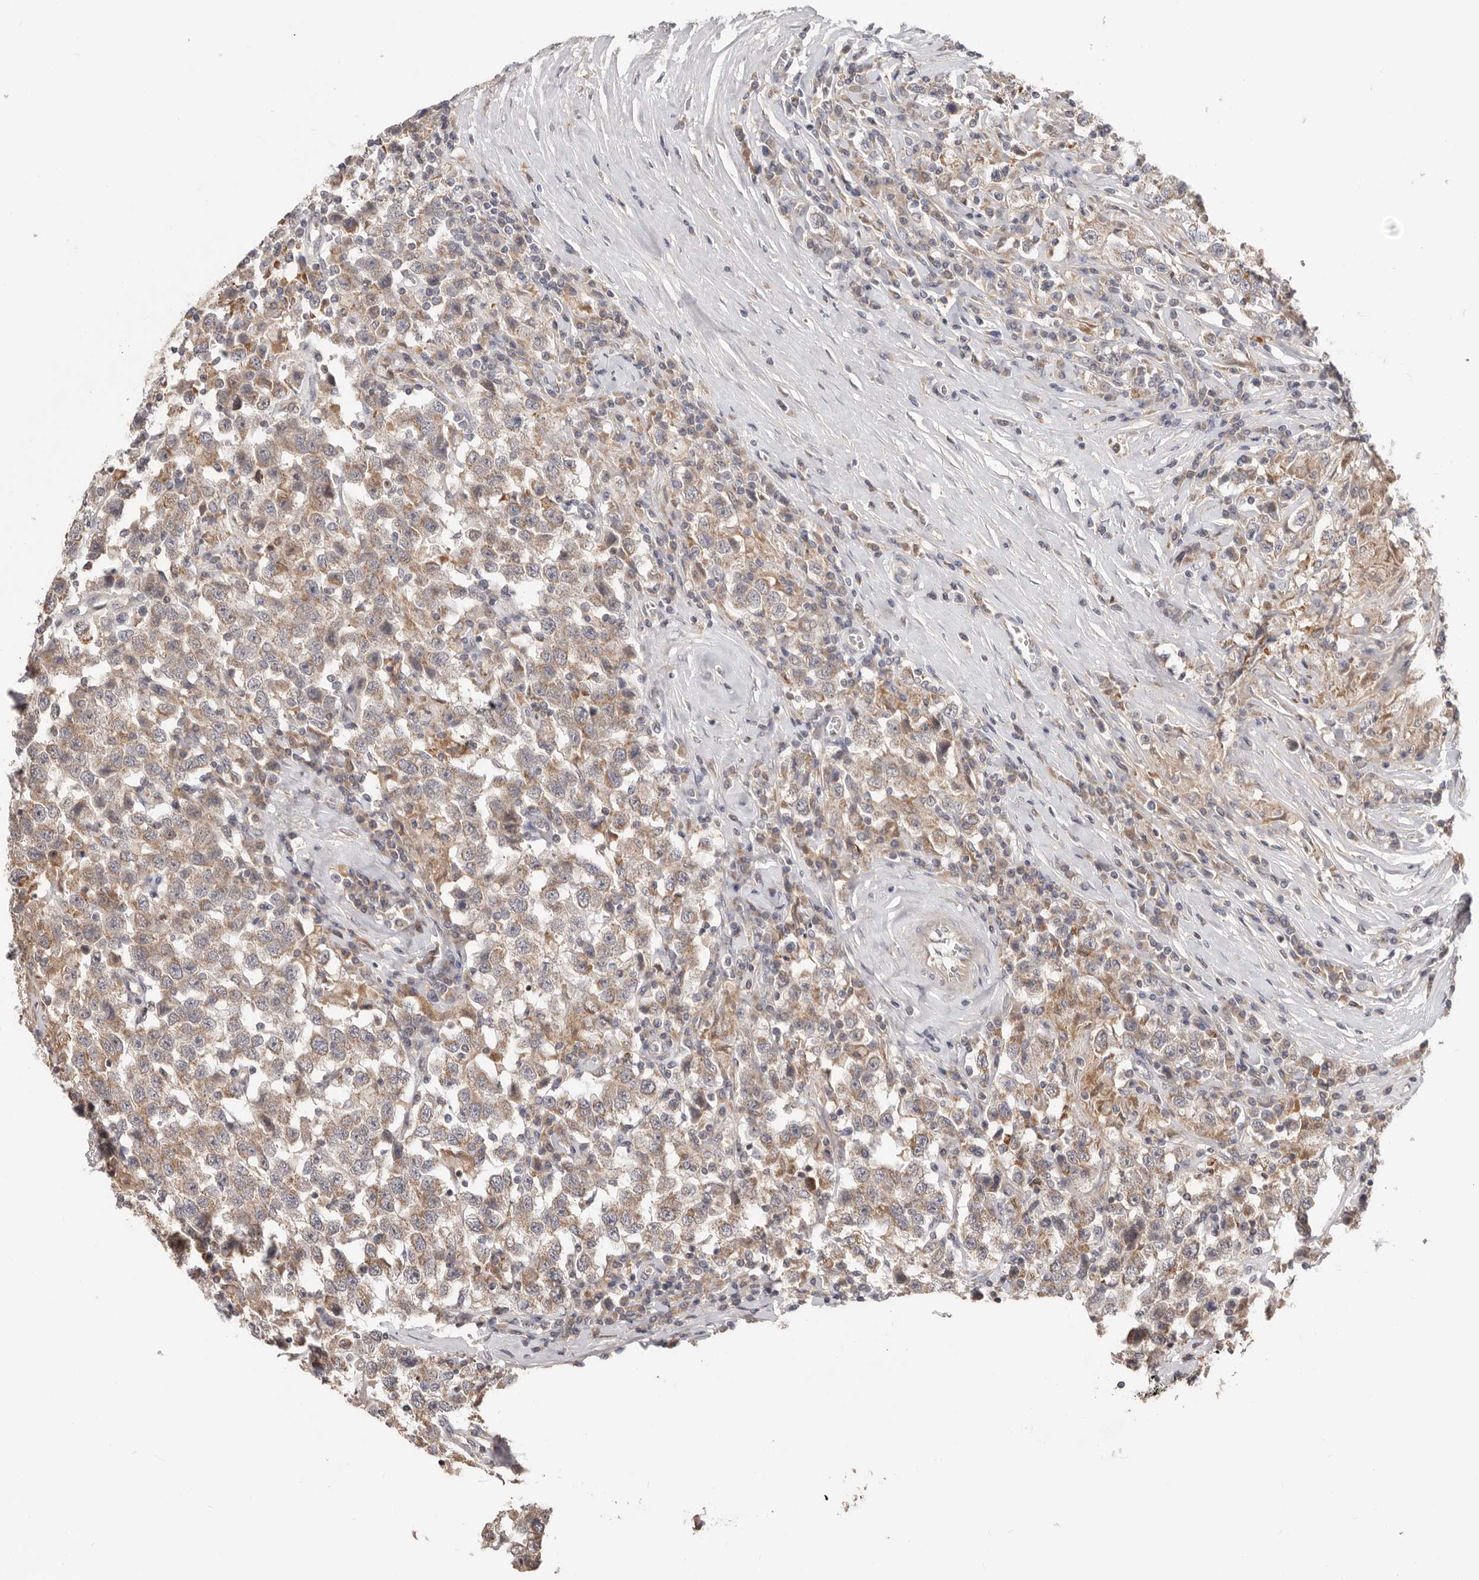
{"staining": {"intensity": "weak", "quantity": ">75%", "location": "cytoplasmic/membranous"}, "tissue": "testis cancer", "cell_type": "Tumor cells", "image_type": "cancer", "snomed": [{"axis": "morphology", "description": "Seminoma, NOS"}, {"axis": "topography", "description": "Testis"}], "caption": "About >75% of tumor cells in human testis cancer (seminoma) display weak cytoplasmic/membranous protein positivity as visualized by brown immunohistochemical staining.", "gene": "LRP6", "patient": {"sex": "male", "age": 41}}